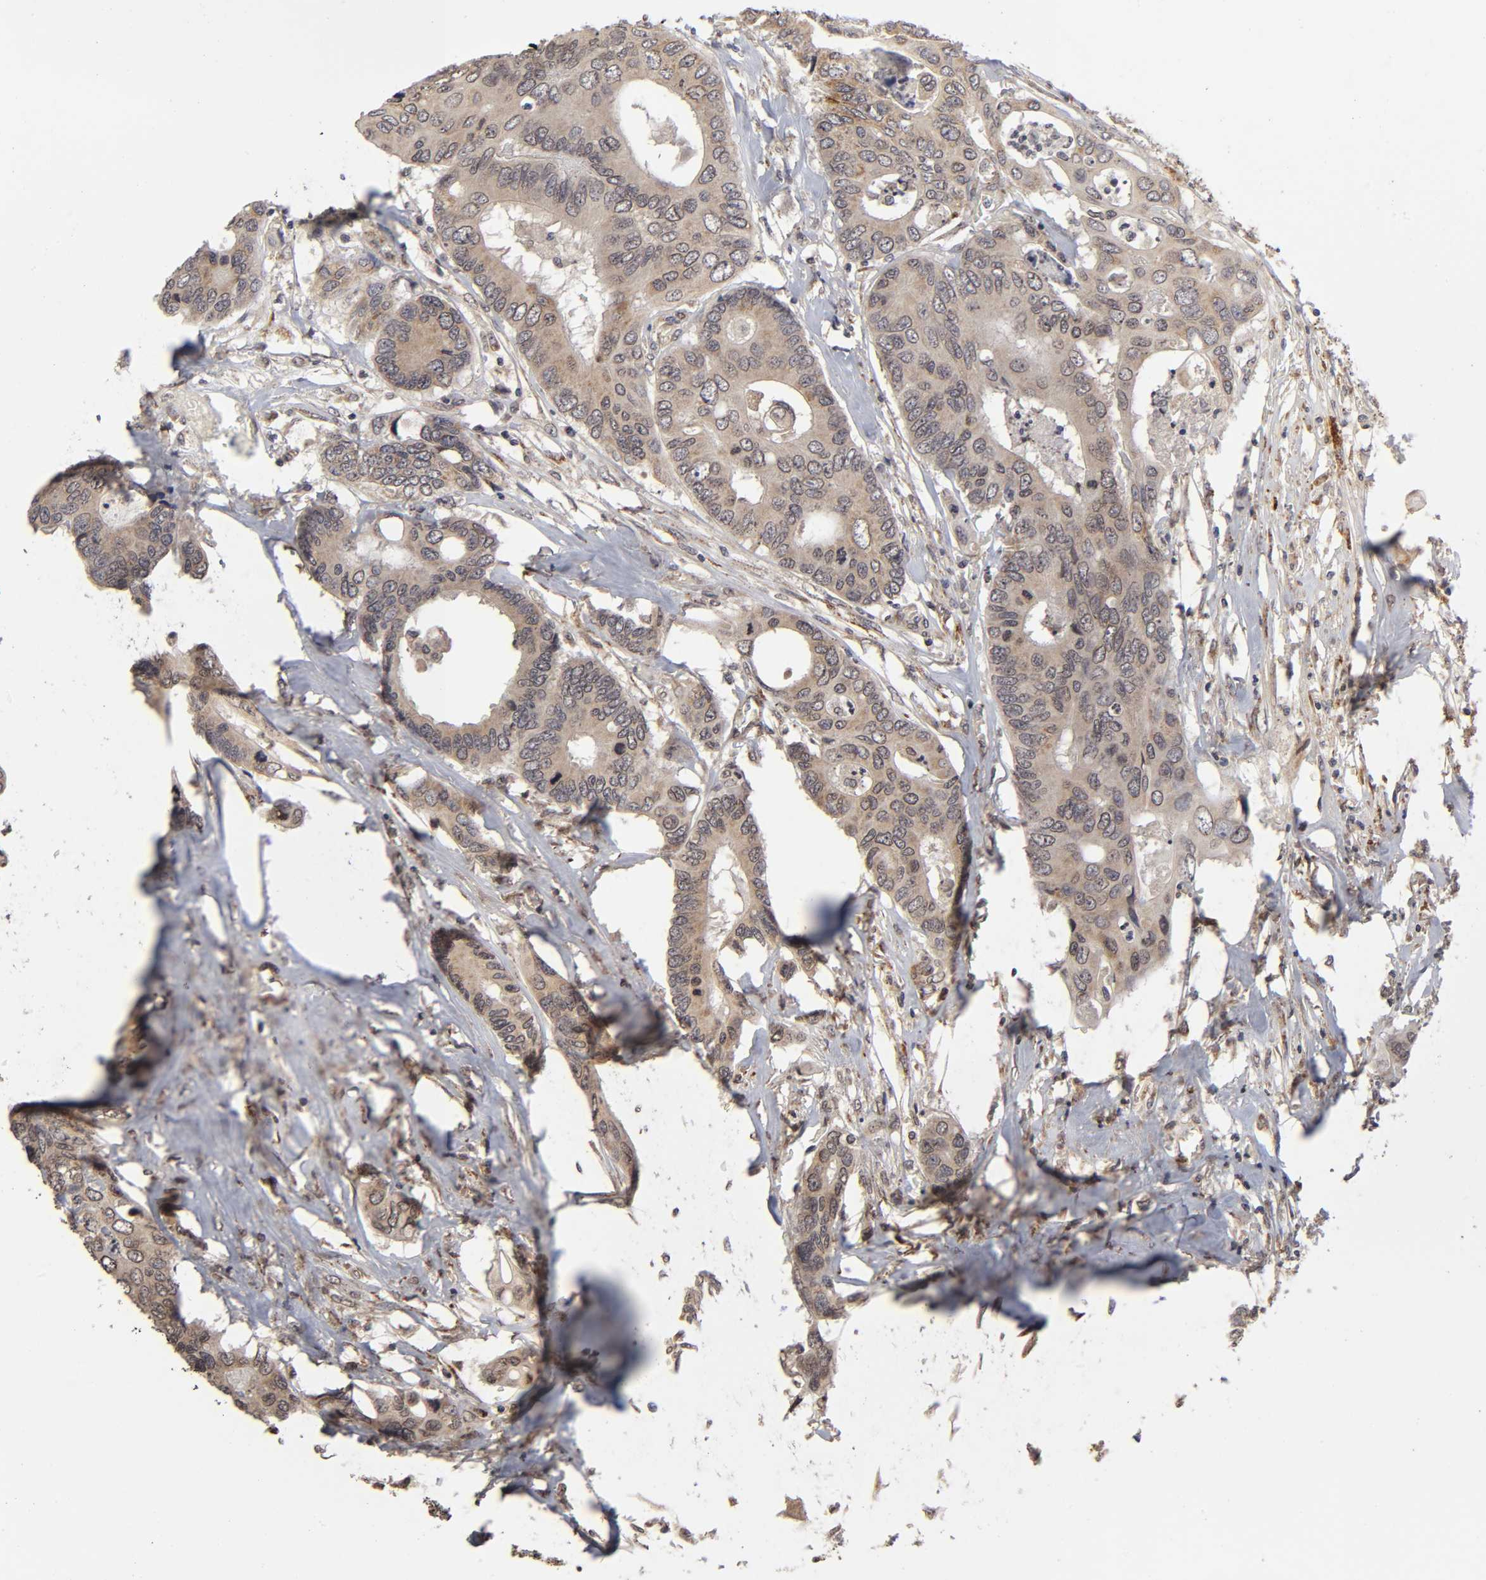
{"staining": {"intensity": "weak", "quantity": ">75%", "location": "cytoplasmic/membranous"}, "tissue": "colorectal cancer", "cell_type": "Tumor cells", "image_type": "cancer", "snomed": [{"axis": "morphology", "description": "Adenocarcinoma, NOS"}, {"axis": "topography", "description": "Rectum"}], "caption": "A photomicrograph of human colorectal cancer (adenocarcinoma) stained for a protein shows weak cytoplasmic/membranous brown staining in tumor cells. (DAB = brown stain, brightfield microscopy at high magnification).", "gene": "MLLT6", "patient": {"sex": "male", "age": 55}}